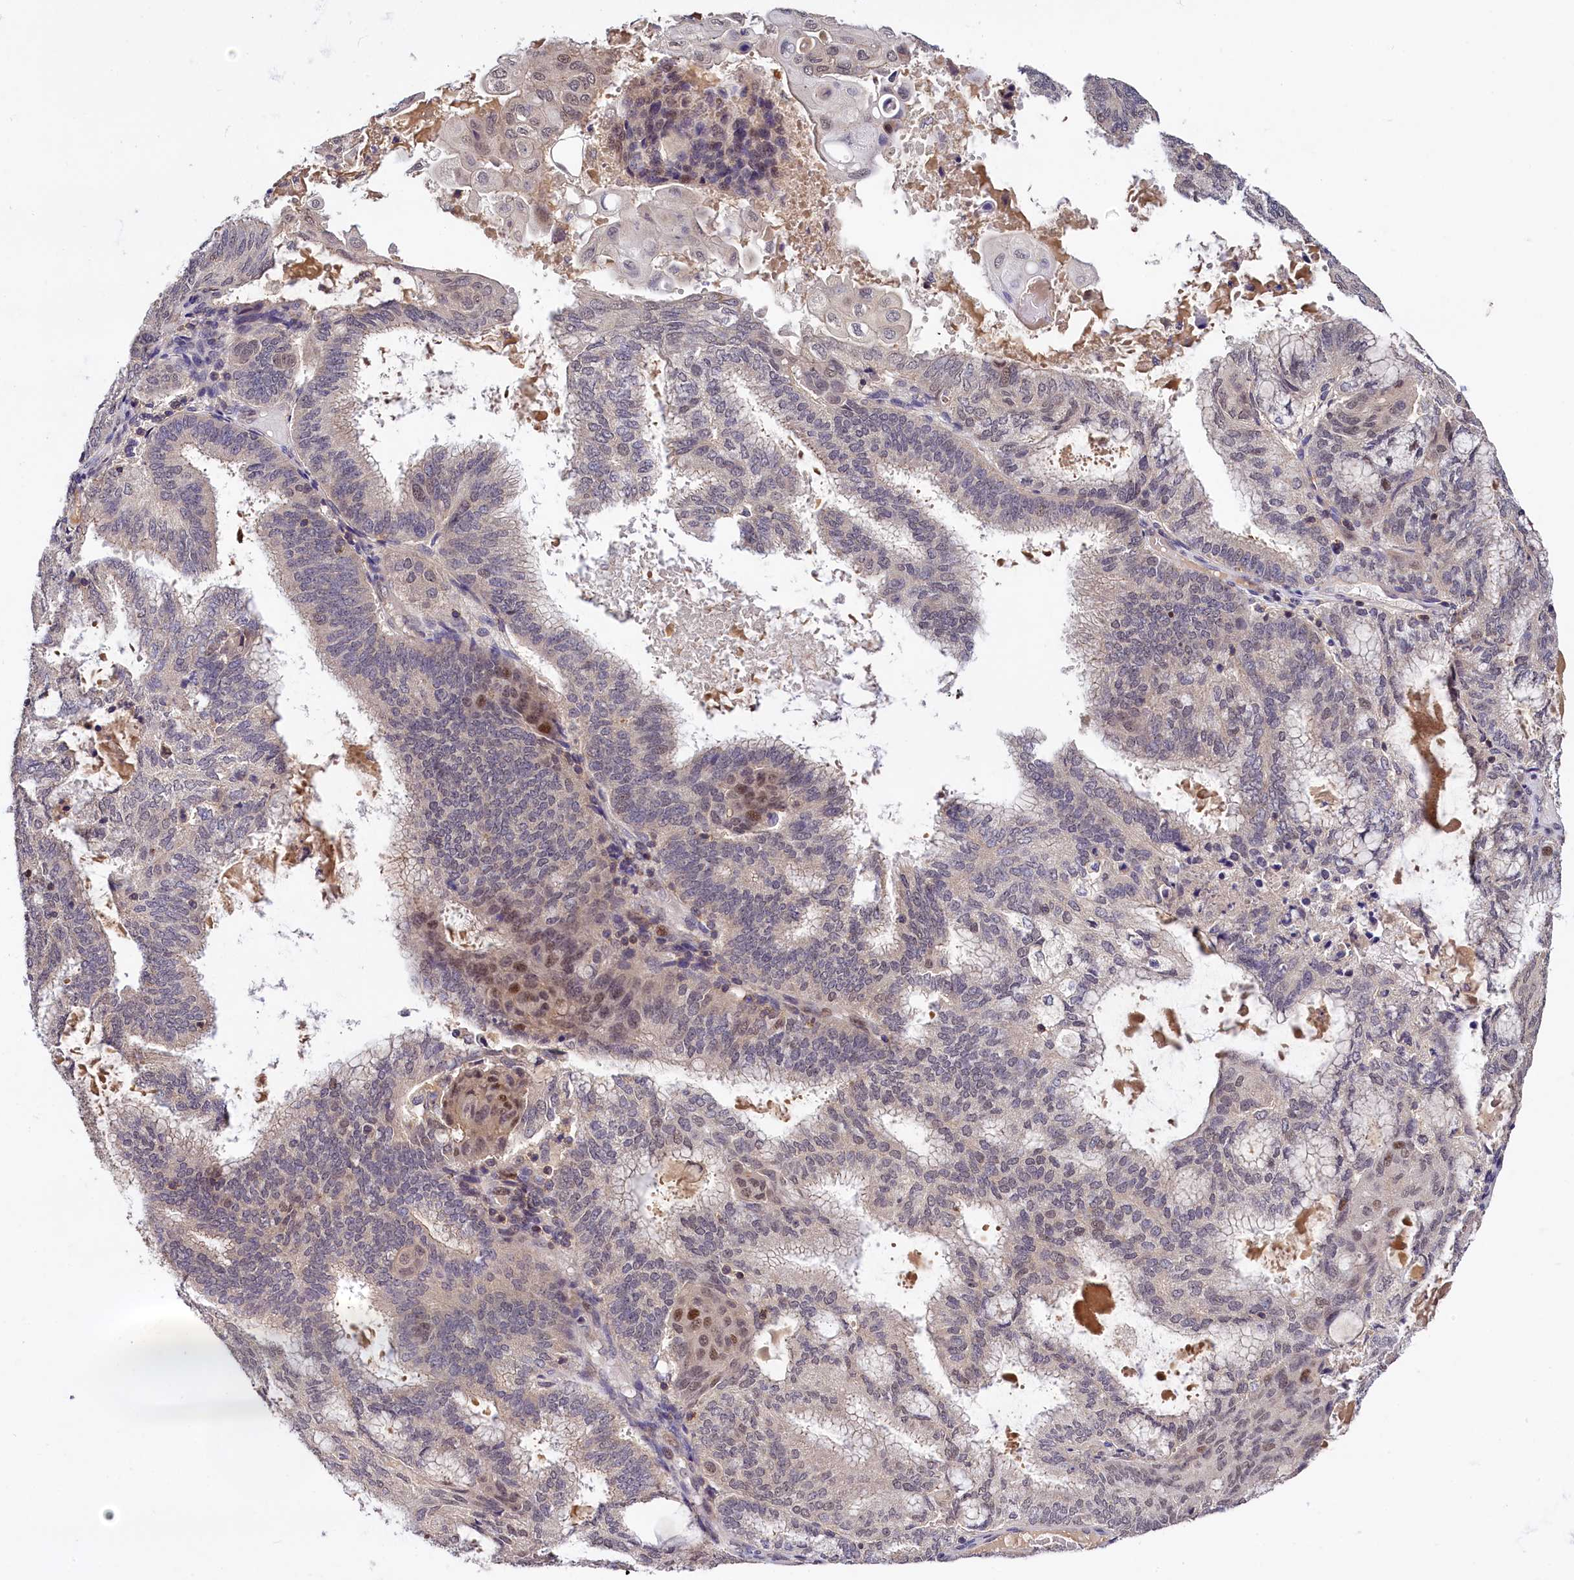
{"staining": {"intensity": "moderate", "quantity": "<25%", "location": "cytoplasmic/membranous,nuclear"}, "tissue": "endometrial cancer", "cell_type": "Tumor cells", "image_type": "cancer", "snomed": [{"axis": "morphology", "description": "Adenocarcinoma, NOS"}, {"axis": "topography", "description": "Endometrium"}], "caption": "Brown immunohistochemical staining in adenocarcinoma (endometrial) demonstrates moderate cytoplasmic/membranous and nuclear positivity in approximately <25% of tumor cells. The staining is performed using DAB brown chromogen to label protein expression. The nuclei are counter-stained blue using hematoxylin.", "gene": "TMEM39A", "patient": {"sex": "female", "age": 49}}